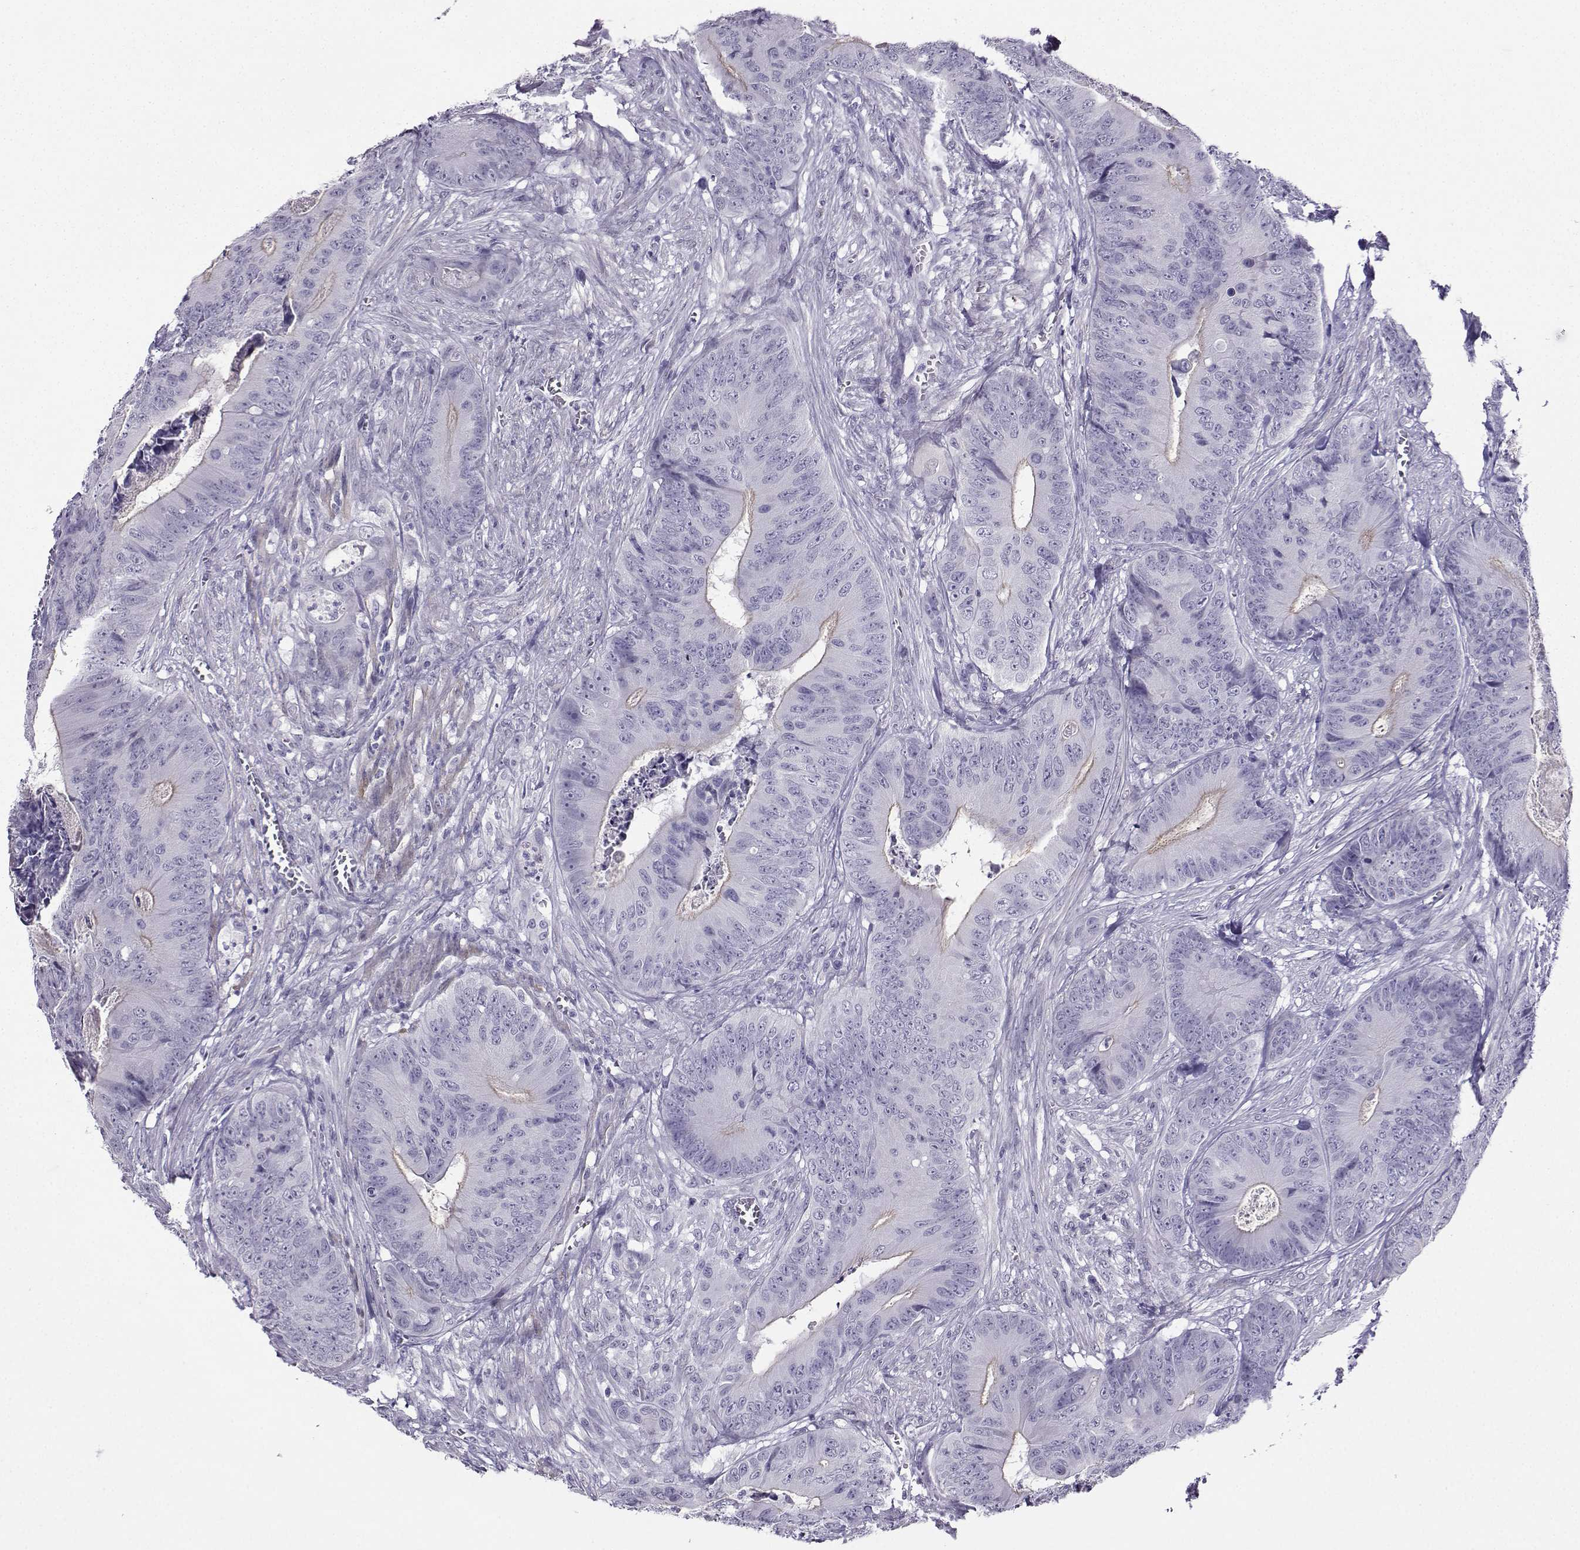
{"staining": {"intensity": "negative", "quantity": "none", "location": "none"}, "tissue": "colorectal cancer", "cell_type": "Tumor cells", "image_type": "cancer", "snomed": [{"axis": "morphology", "description": "Adenocarcinoma, NOS"}, {"axis": "topography", "description": "Colon"}], "caption": "IHC of human colorectal cancer (adenocarcinoma) demonstrates no positivity in tumor cells.", "gene": "KIF17", "patient": {"sex": "male", "age": 84}}